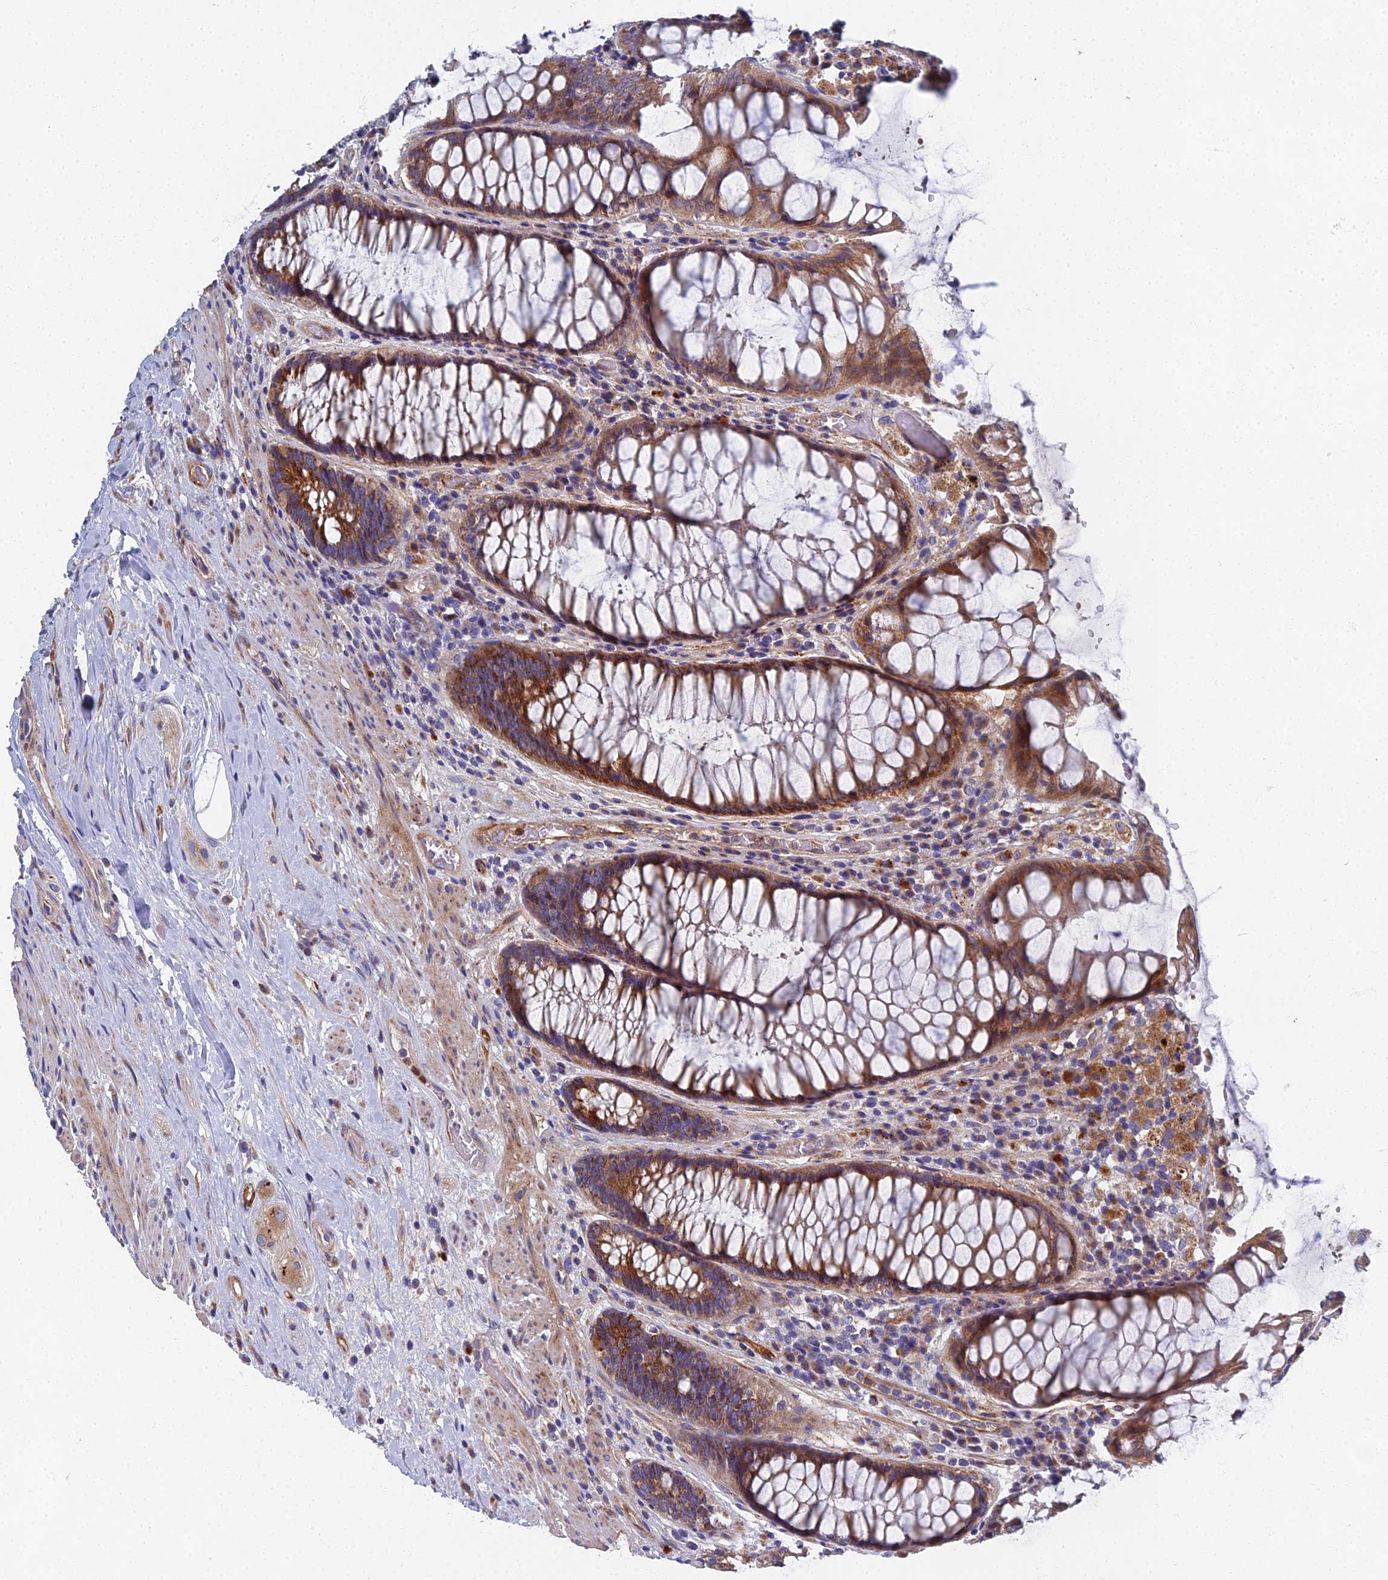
{"staining": {"intensity": "moderate", "quantity": ">75%", "location": "cytoplasmic/membranous"}, "tissue": "rectum", "cell_type": "Glandular cells", "image_type": "normal", "snomed": [{"axis": "morphology", "description": "Normal tissue, NOS"}, {"axis": "topography", "description": "Rectum"}], "caption": "Rectum was stained to show a protein in brown. There is medium levels of moderate cytoplasmic/membranous staining in approximately >75% of glandular cells.", "gene": "RNASEK", "patient": {"sex": "male", "age": 64}}